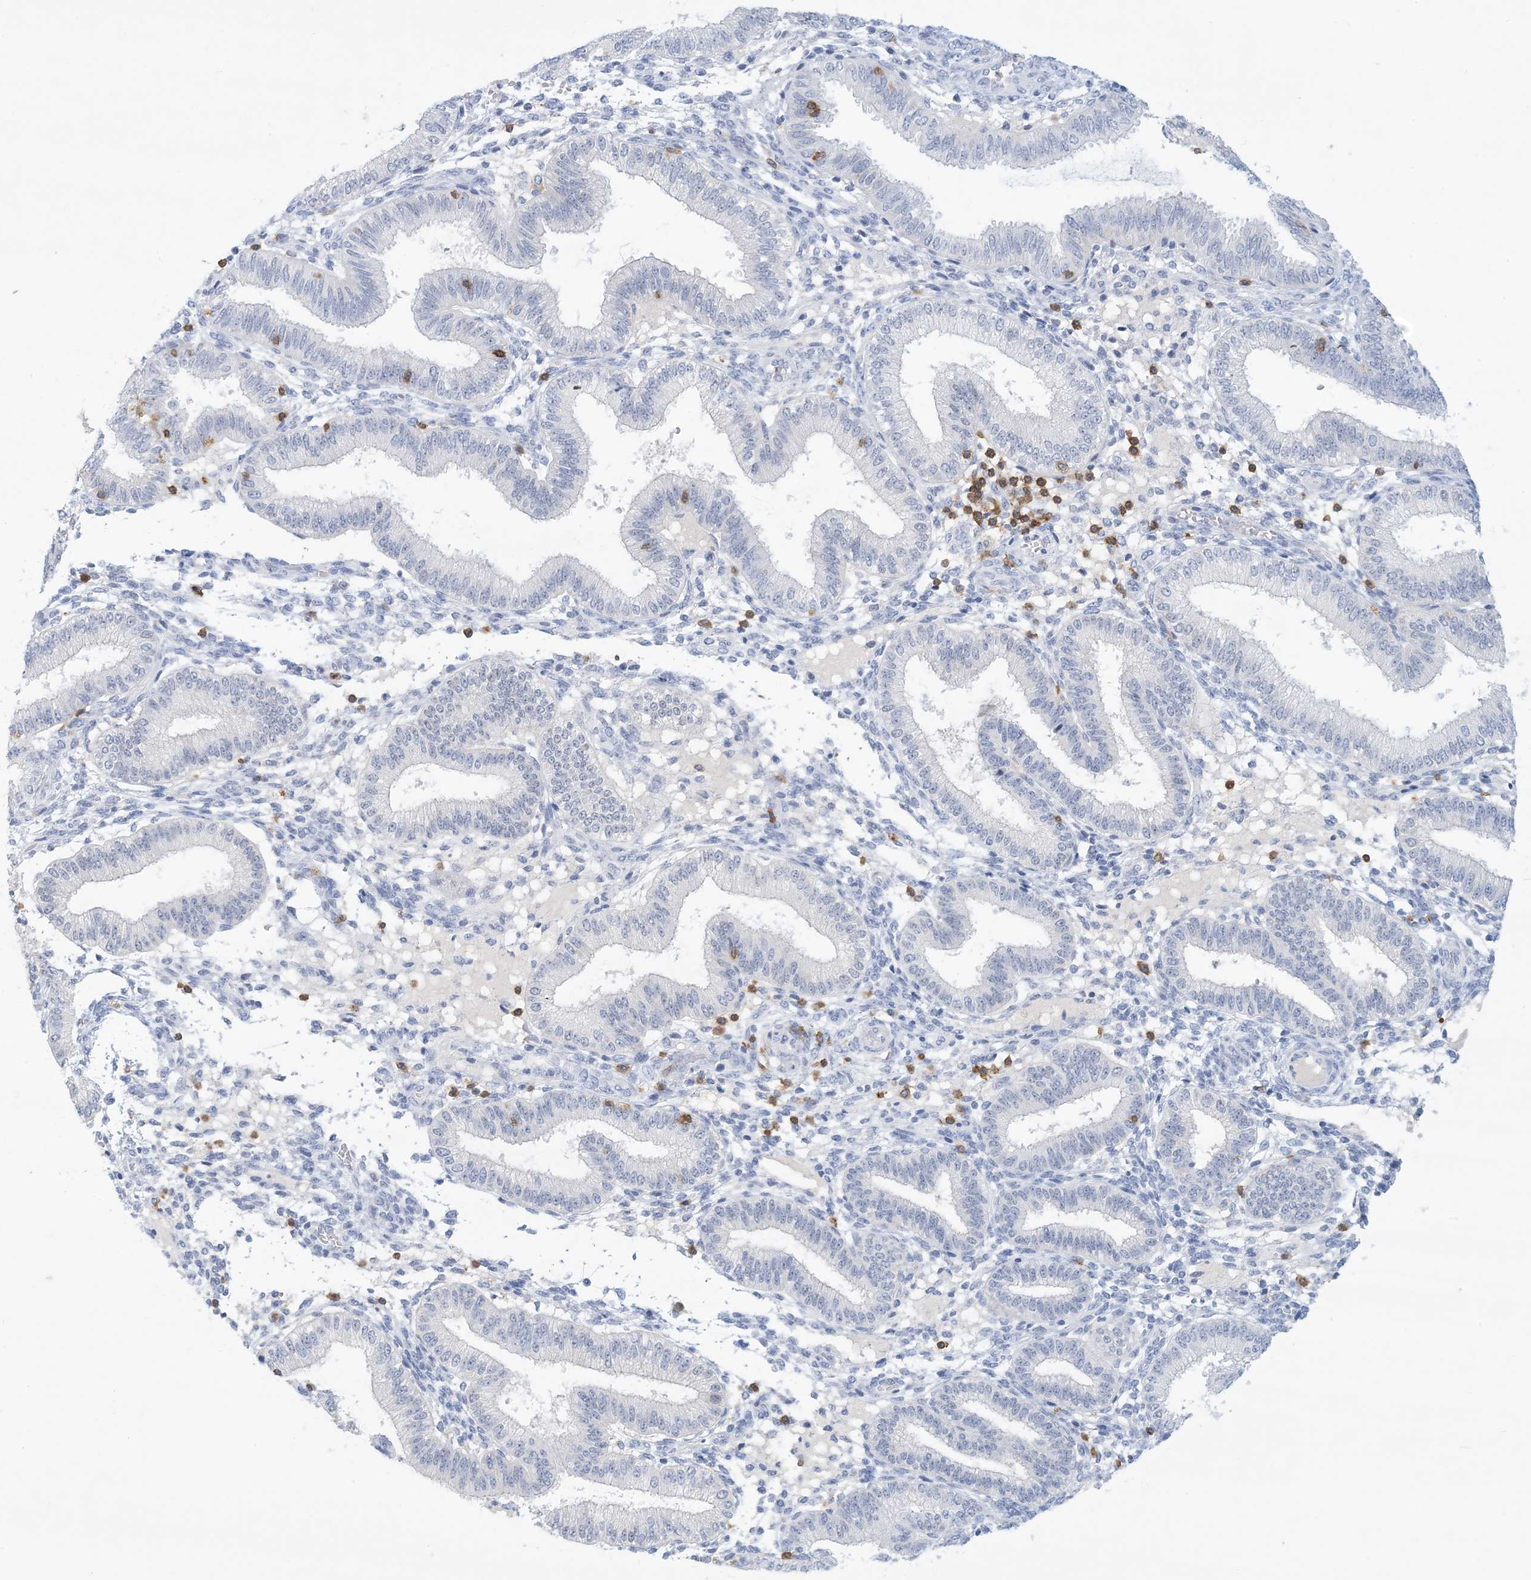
{"staining": {"intensity": "negative", "quantity": "none", "location": "none"}, "tissue": "endometrium", "cell_type": "Cells in endometrial stroma", "image_type": "normal", "snomed": [{"axis": "morphology", "description": "Normal tissue, NOS"}, {"axis": "topography", "description": "Endometrium"}], "caption": "DAB immunohistochemical staining of unremarkable human endometrium demonstrates no significant staining in cells in endometrial stroma. (Stains: DAB (3,3'-diaminobenzidine) IHC with hematoxylin counter stain, Microscopy: brightfield microscopy at high magnification).", "gene": "PSD4", "patient": {"sex": "female", "age": 39}}